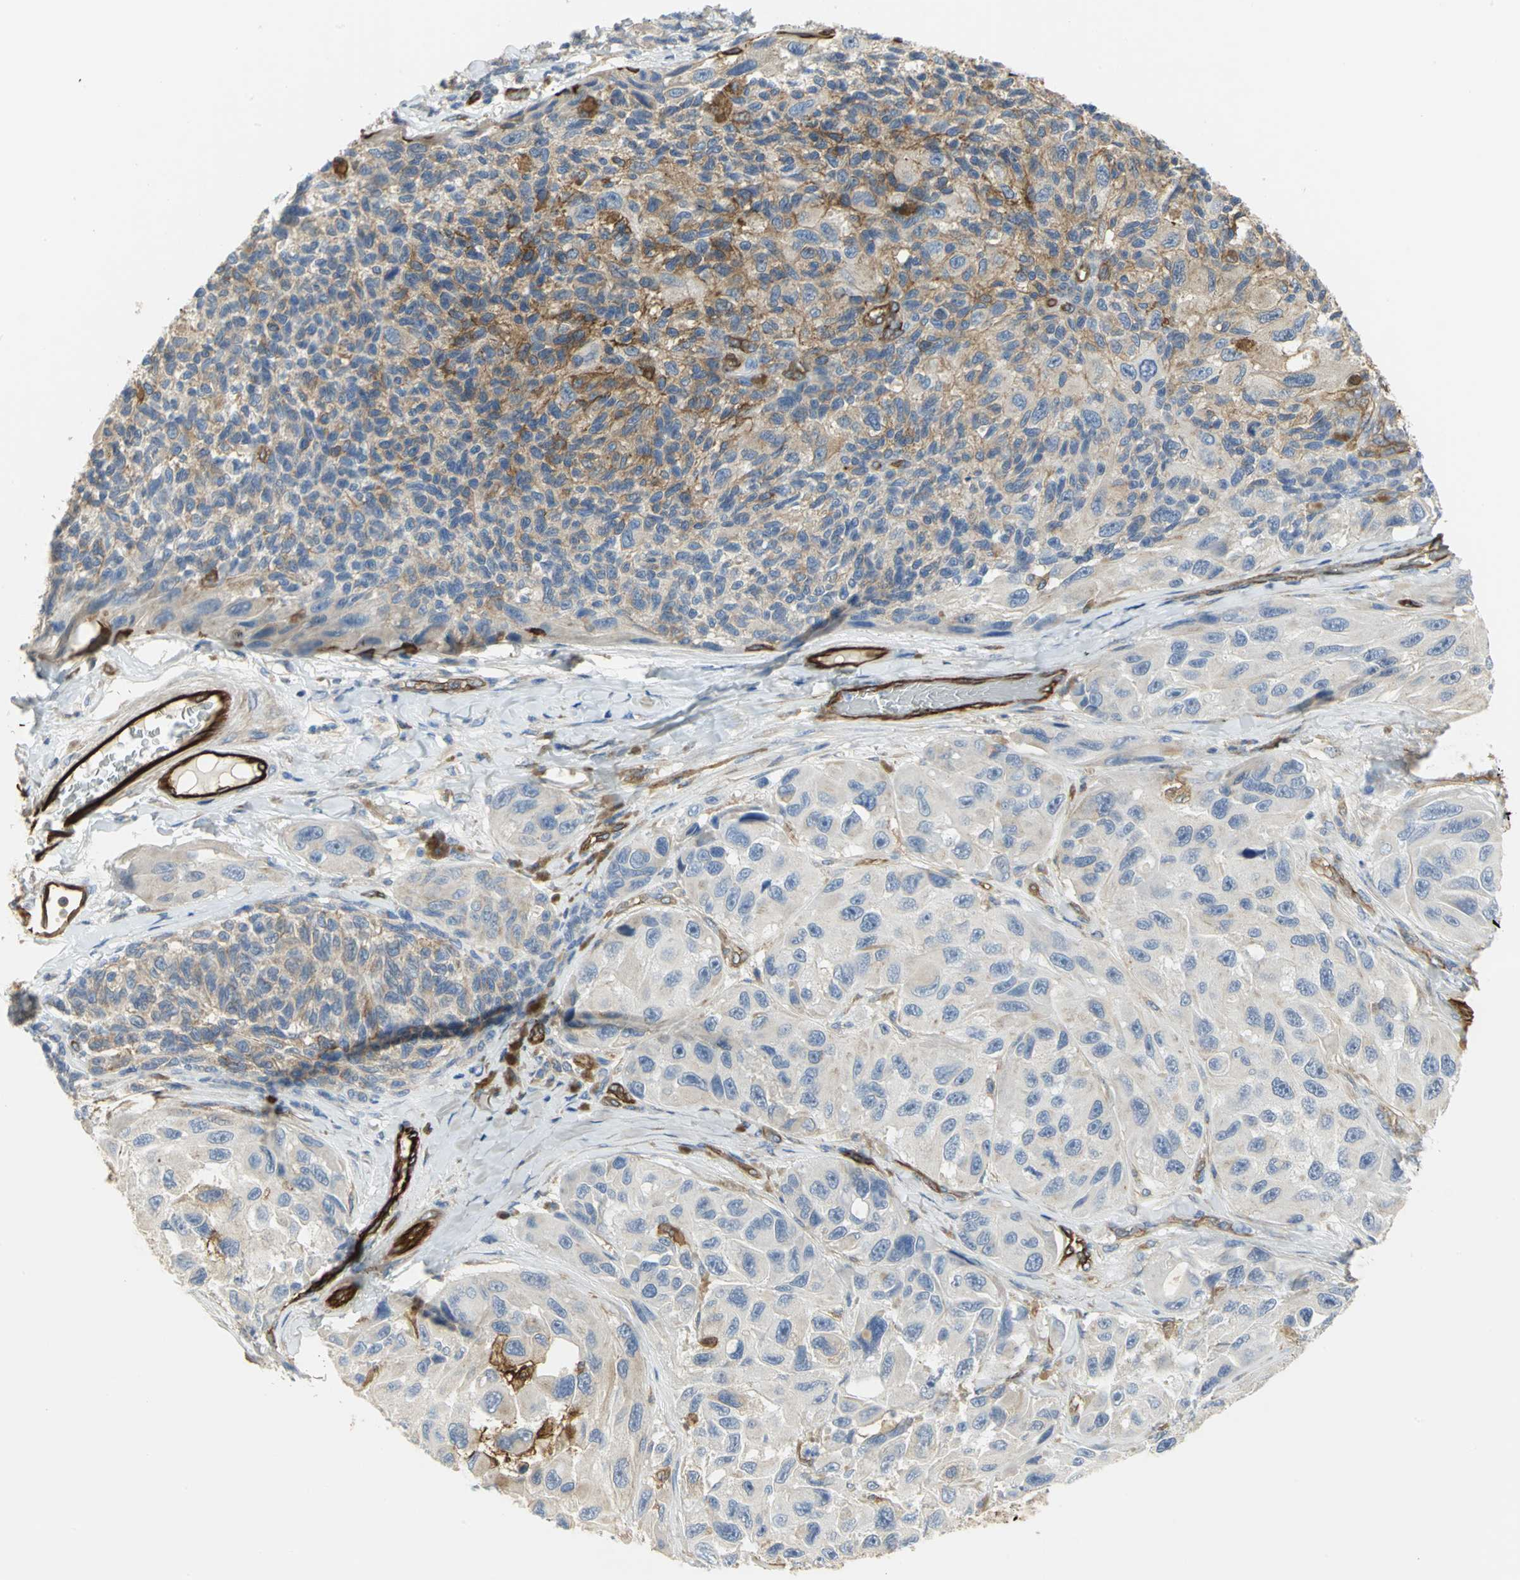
{"staining": {"intensity": "moderate", "quantity": "25%-75%", "location": "cytoplasmic/membranous"}, "tissue": "melanoma", "cell_type": "Tumor cells", "image_type": "cancer", "snomed": [{"axis": "morphology", "description": "Malignant melanoma, NOS"}, {"axis": "topography", "description": "Skin"}], "caption": "Immunohistochemical staining of melanoma demonstrates moderate cytoplasmic/membranous protein expression in approximately 25%-75% of tumor cells. (Stains: DAB in brown, nuclei in blue, Microscopy: brightfield microscopy at high magnification).", "gene": "FLNB", "patient": {"sex": "female", "age": 73}}